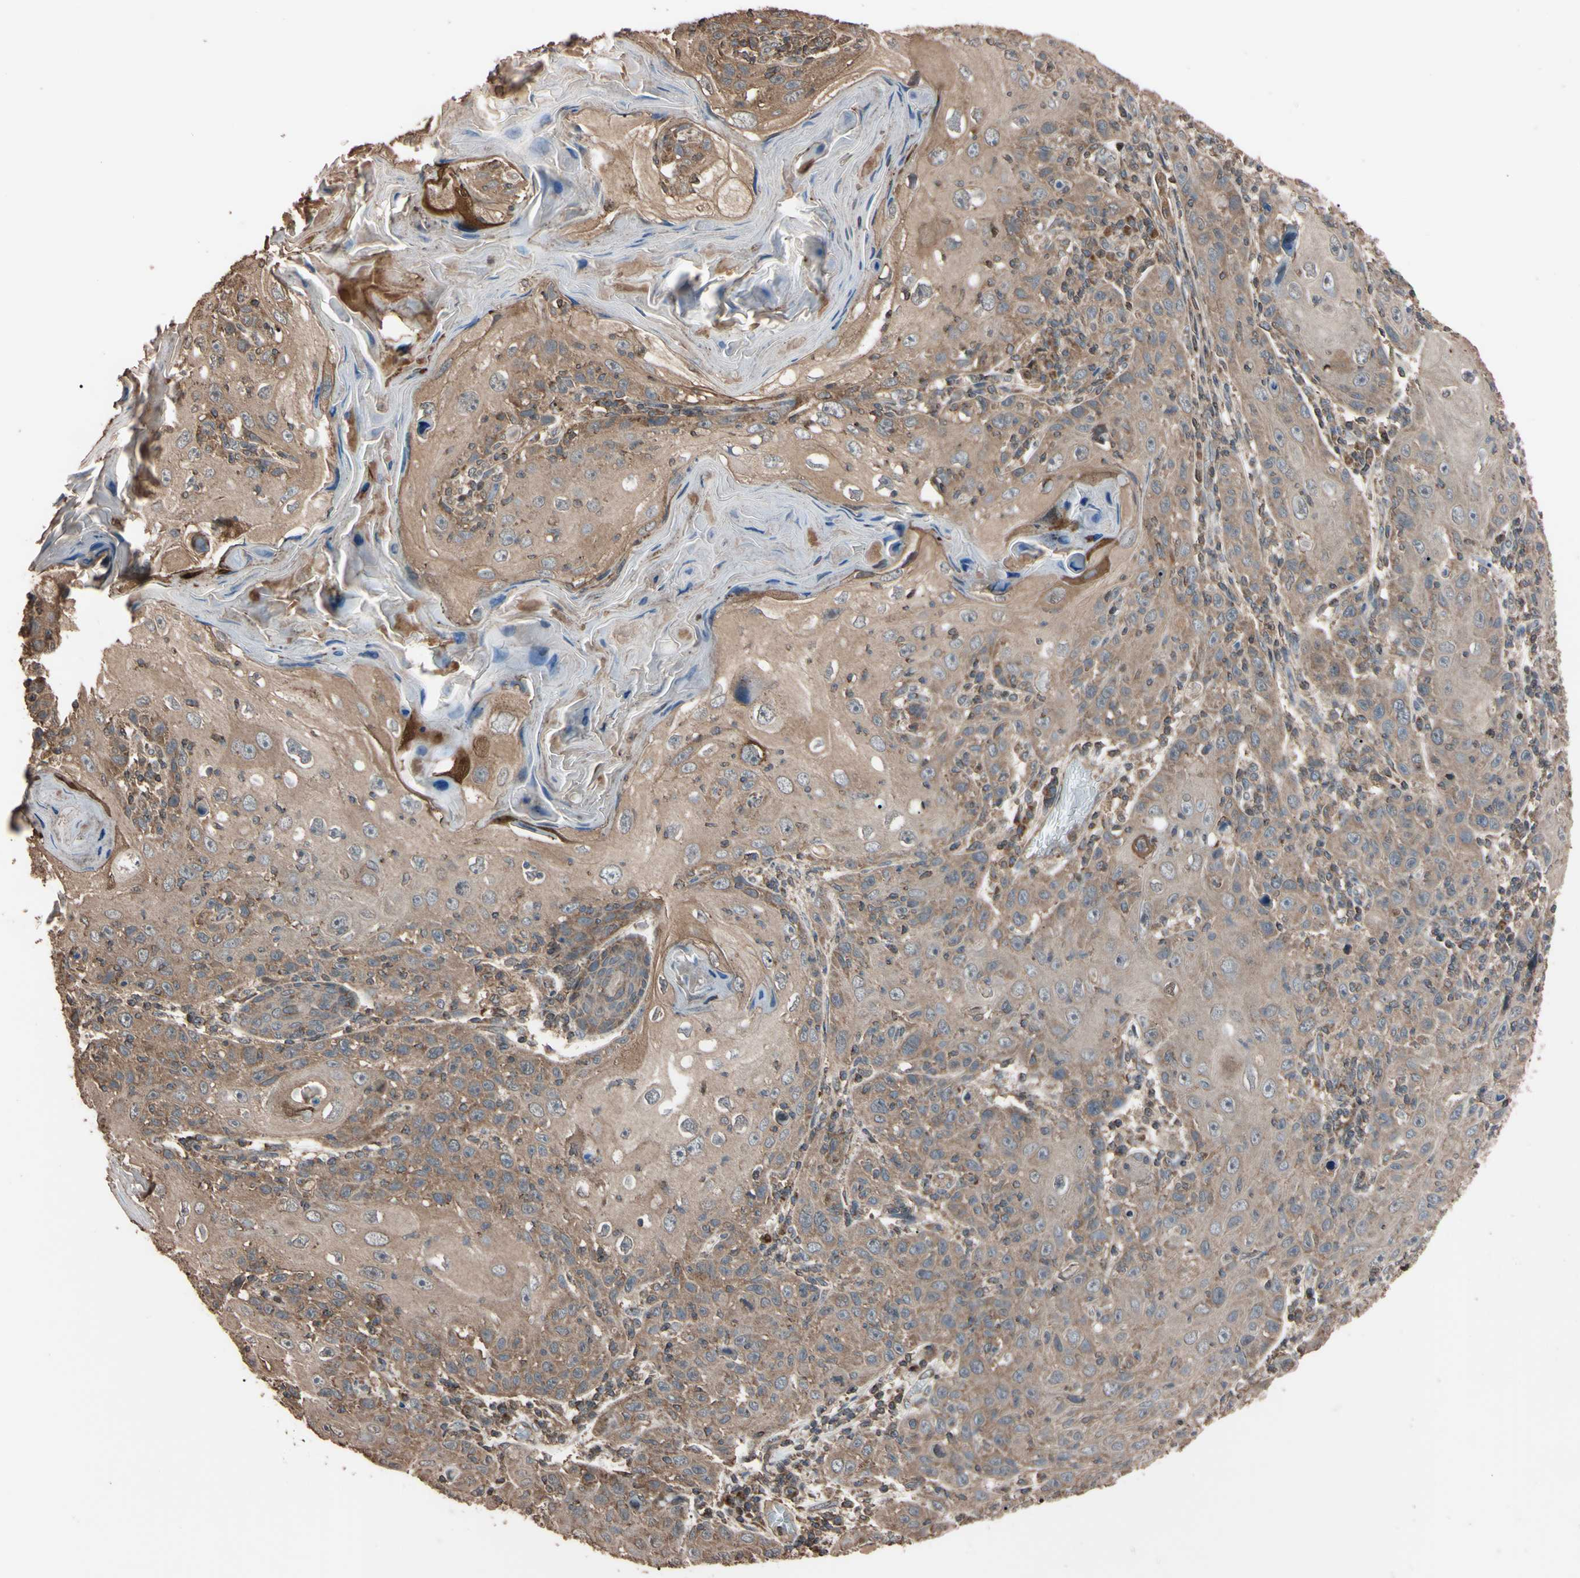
{"staining": {"intensity": "weak", "quantity": ">75%", "location": "cytoplasmic/membranous"}, "tissue": "skin cancer", "cell_type": "Tumor cells", "image_type": "cancer", "snomed": [{"axis": "morphology", "description": "Squamous cell carcinoma, NOS"}, {"axis": "topography", "description": "Skin"}], "caption": "Tumor cells display low levels of weak cytoplasmic/membranous staining in about >75% of cells in human skin cancer. (Stains: DAB in brown, nuclei in blue, Microscopy: brightfield microscopy at high magnification).", "gene": "TNFRSF1A", "patient": {"sex": "female", "age": 88}}